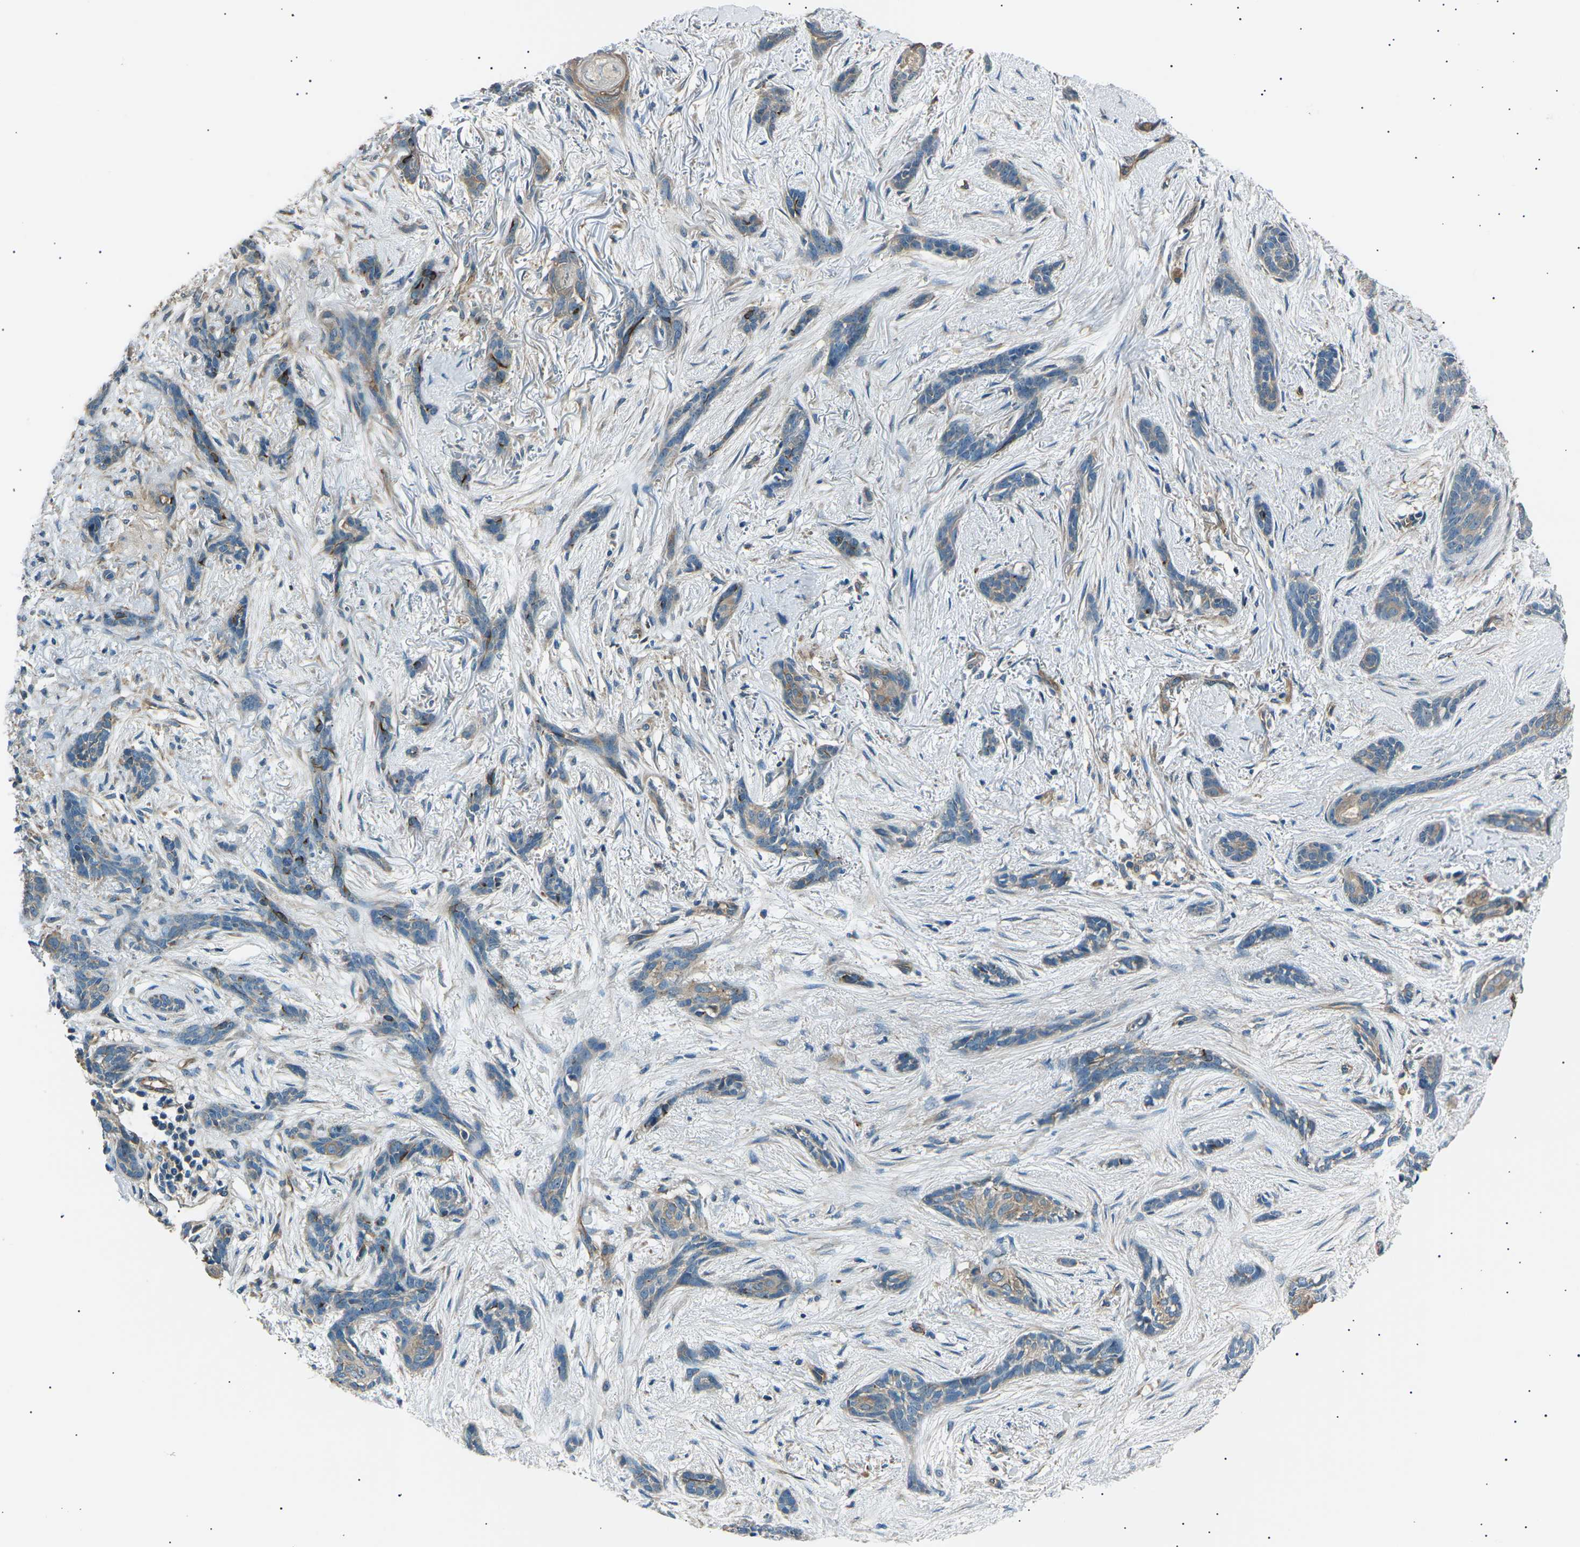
{"staining": {"intensity": "weak", "quantity": "25%-75%", "location": "cytoplasmic/membranous"}, "tissue": "skin cancer", "cell_type": "Tumor cells", "image_type": "cancer", "snomed": [{"axis": "morphology", "description": "Basal cell carcinoma"}, {"axis": "morphology", "description": "Adnexal tumor, benign"}, {"axis": "topography", "description": "Skin"}], "caption": "Skin benign adnexal tumor stained for a protein (brown) exhibits weak cytoplasmic/membranous positive staining in approximately 25%-75% of tumor cells.", "gene": "SLK", "patient": {"sex": "female", "age": 42}}